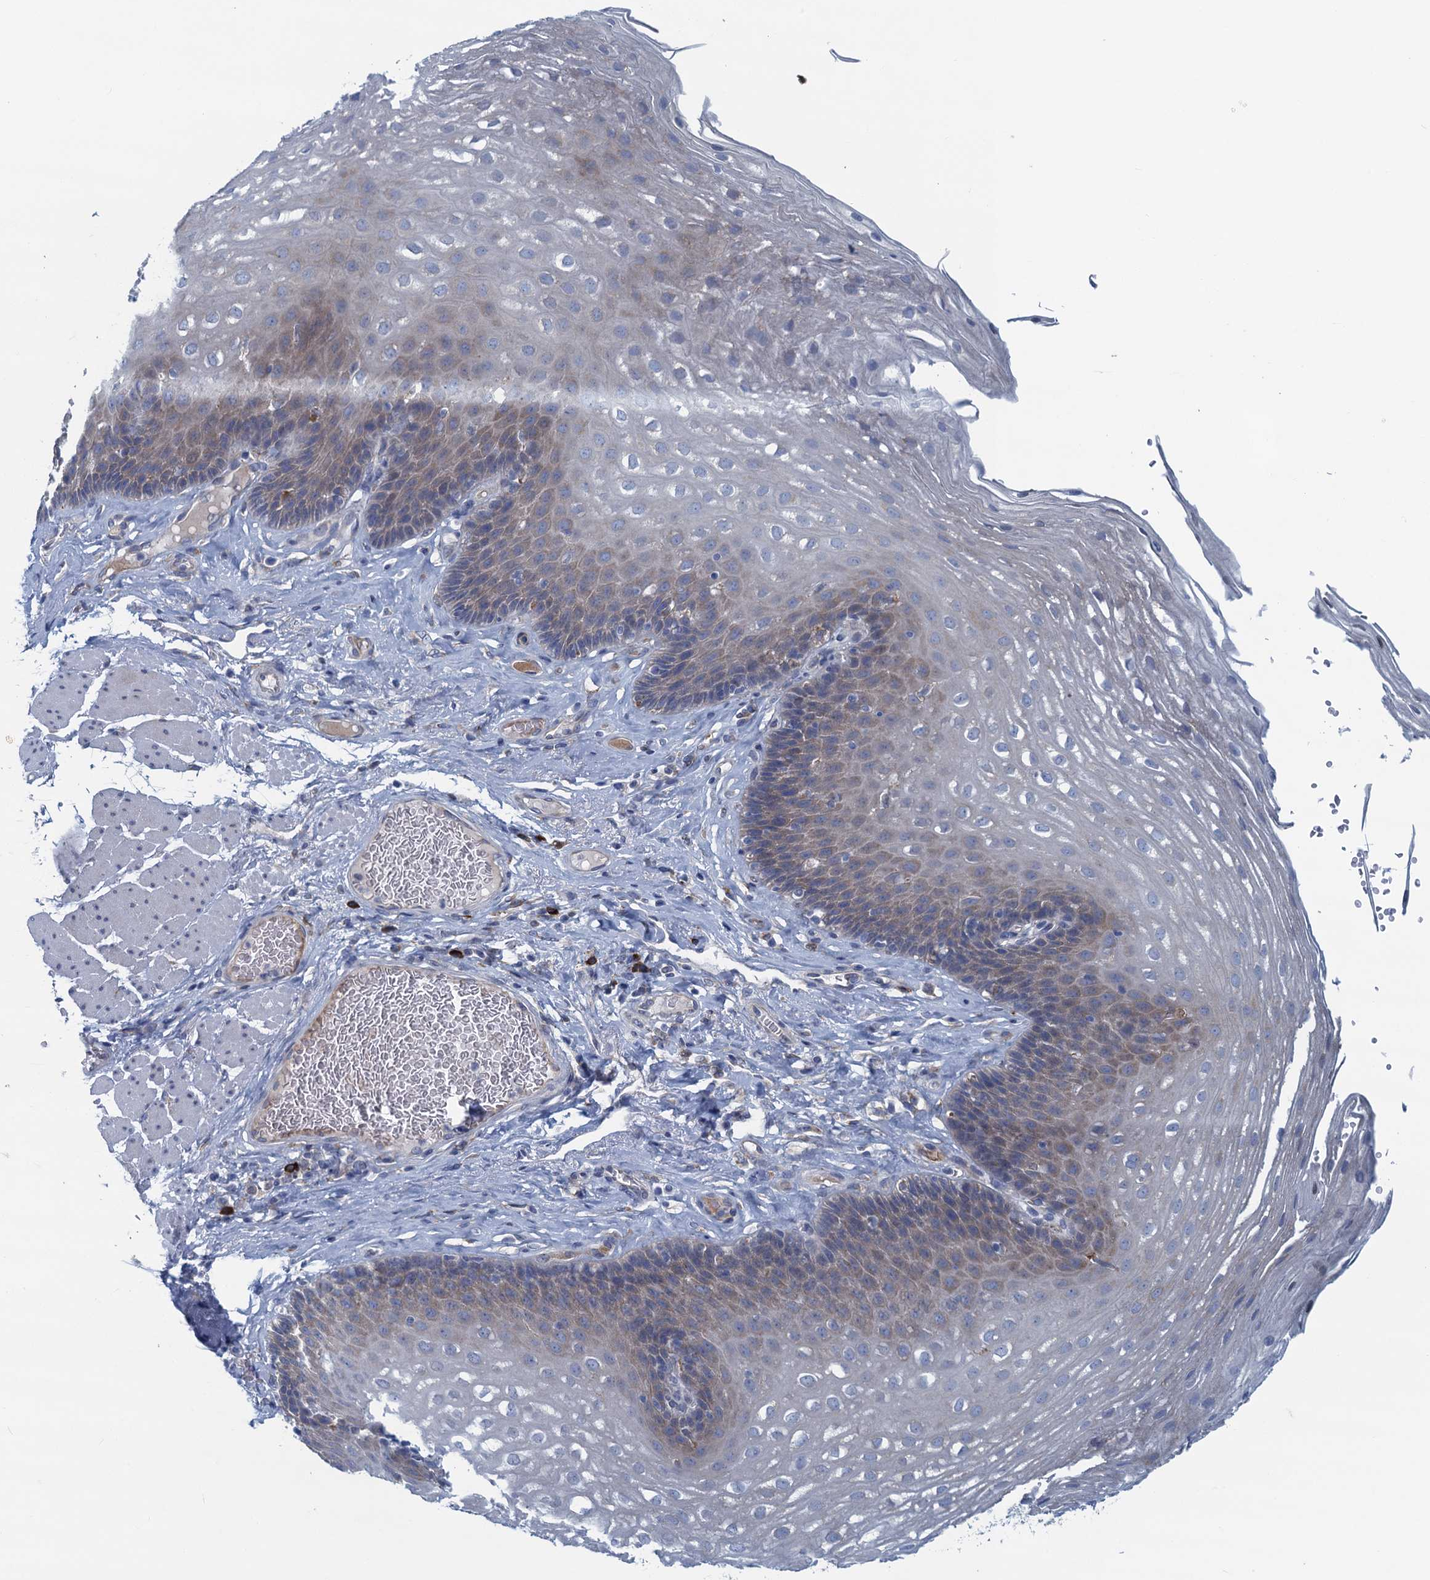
{"staining": {"intensity": "weak", "quantity": "25%-75%", "location": "cytoplasmic/membranous"}, "tissue": "esophagus", "cell_type": "Squamous epithelial cells", "image_type": "normal", "snomed": [{"axis": "morphology", "description": "Normal tissue, NOS"}, {"axis": "topography", "description": "Esophagus"}], "caption": "A histopathology image of human esophagus stained for a protein displays weak cytoplasmic/membranous brown staining in squamous epithelial cells. The staining was performed using DAB (3,3'-diaminobenzidine) to visualize the protein expression in brown, while the nuclei were stained in blue with hematoxylin (Magnification: 20x).", "gene": "MYDGF", "patient": {"sex": "female", "age": 66}}